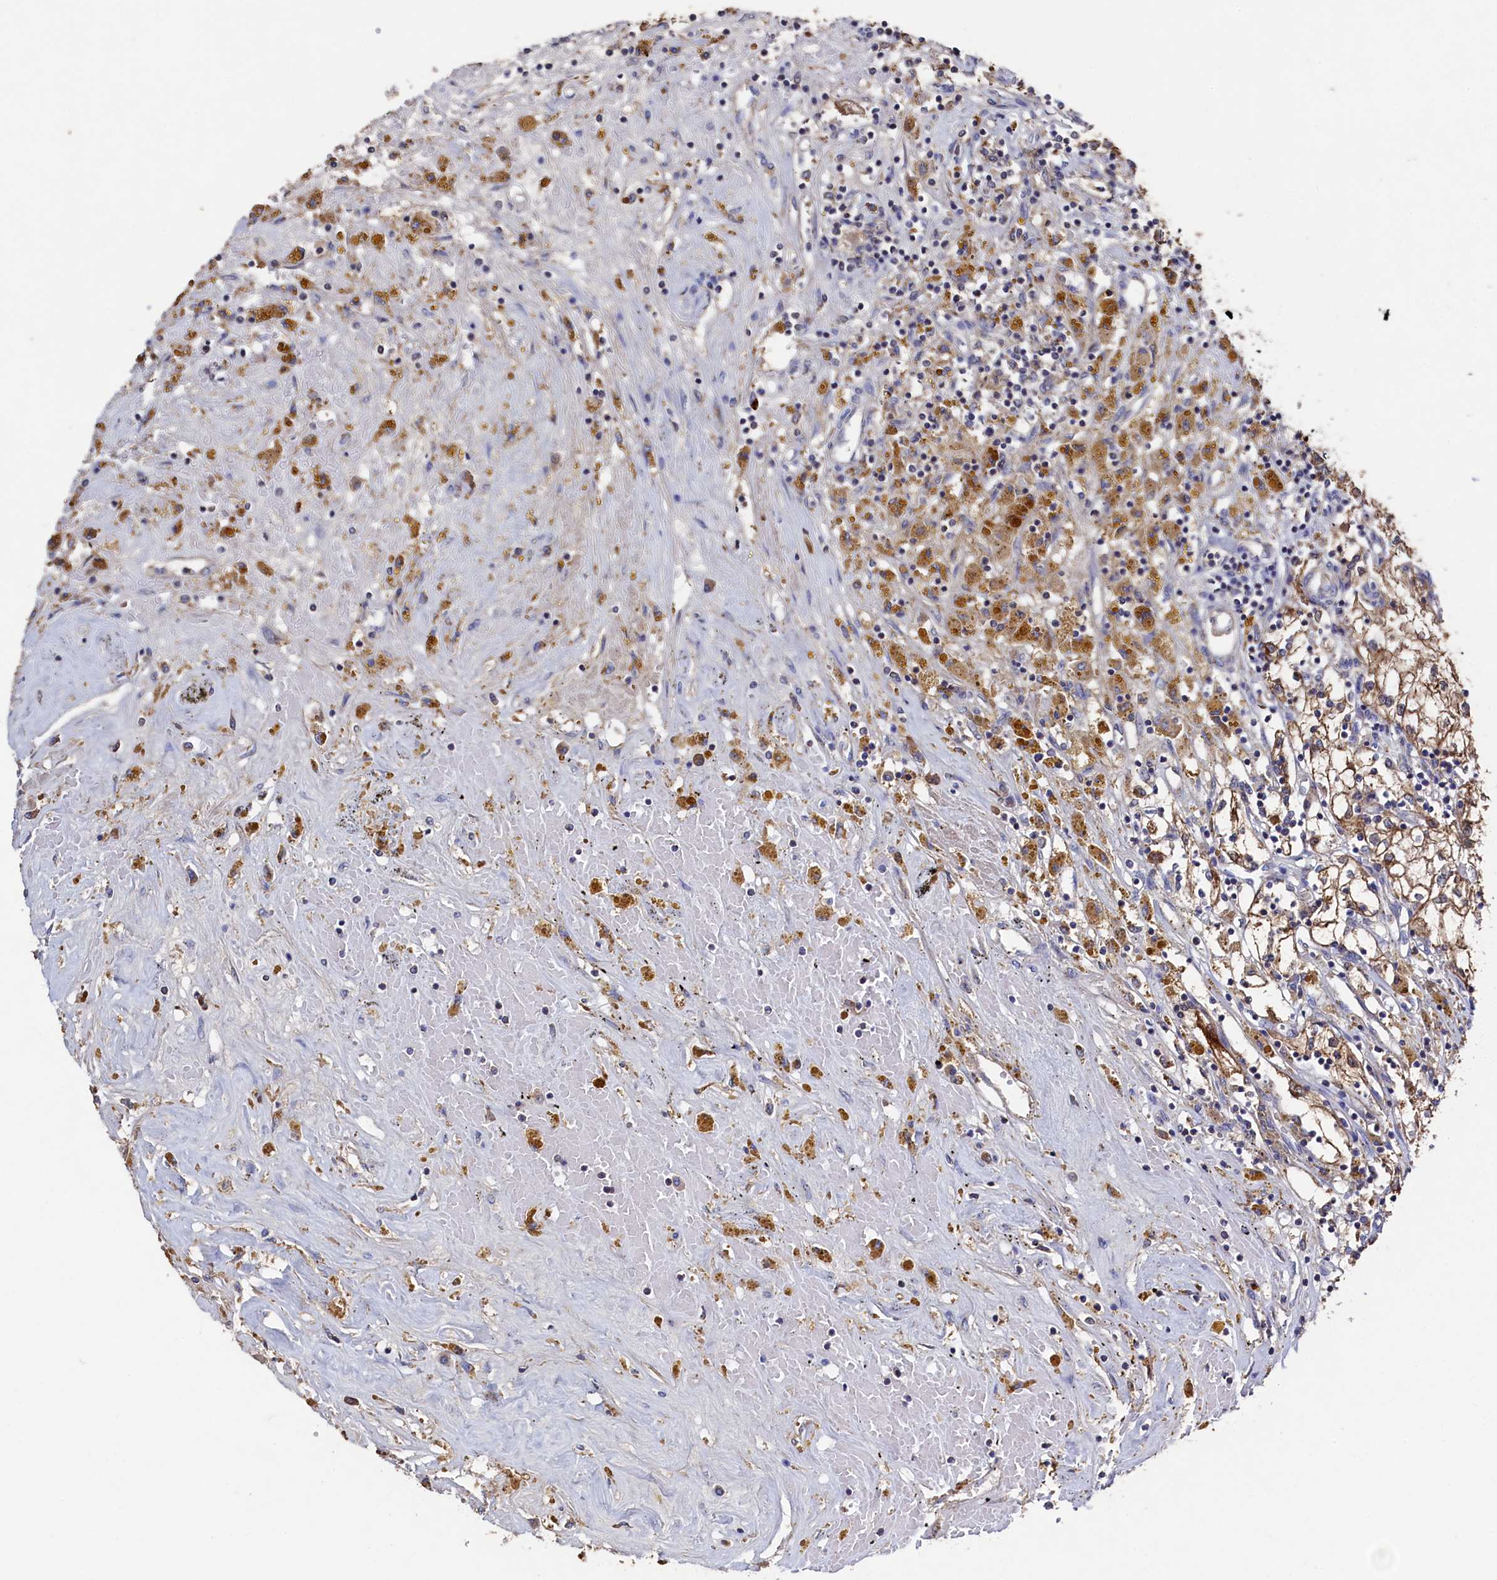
{"staining": {"intensity": "moderate", "quantity": ">75%", "location": "cytoplasmic/membranous"}, "tissue": "renal cancer", "cell_type": "Tumor cells", "image_type": "cancer", "snomed": [{"axis": "morphology", "description": "Adenocarcinoma, NOS"}, {"axis": "topography", "description": "Kidney"}], "caption": "A brown stain labels moderate cytoplasmic/membranous staining of a protein in human renal cancer (adenocarcinoma) tumor cells.", "gene": "TK2", "patient": {"sex": "male", "age": 56}}